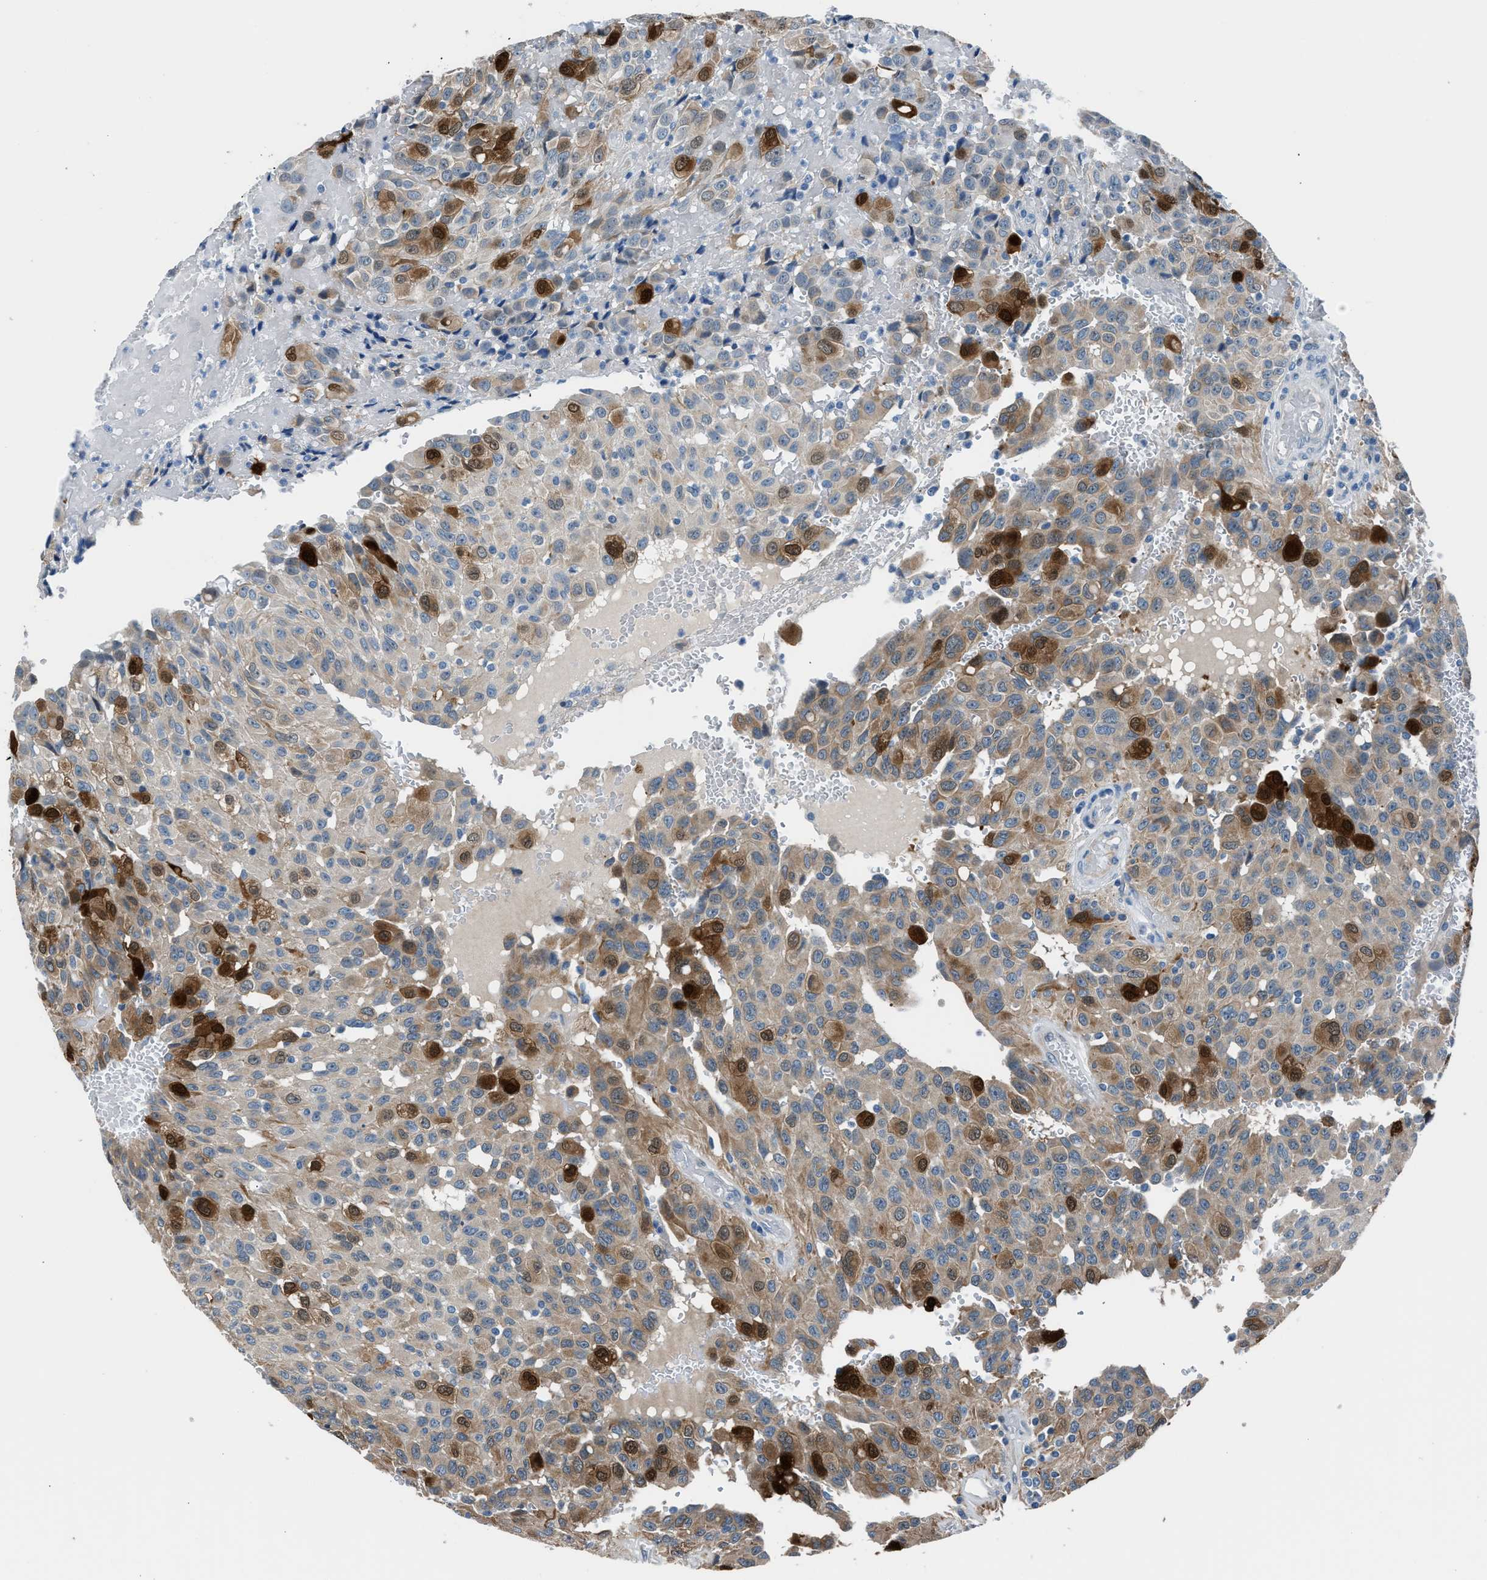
{"staining": {"intensity": "strong", "quantity": "<25%", "location": "cytoplasmic/membranous,nuclear"}, "tissue": "glioma", "cell_type": "Tumor cells", "image_type": "cancer", "snomed": [{"axis": "morphology", "description": "Glioma, malignant, High grade"}, {"axis": "topography", "description": "Brain"}], "caption": "High-power microscopy captured an immunohistochemistry image of malignant glioma (high-grade), revealing strong cytoplasmic/membranous and nuclear staining in approximately <25% of tumor cells. Nuclei are stained in blue.", "gene": "RNF41", "patient": {"sex": "male", "age": 32}}